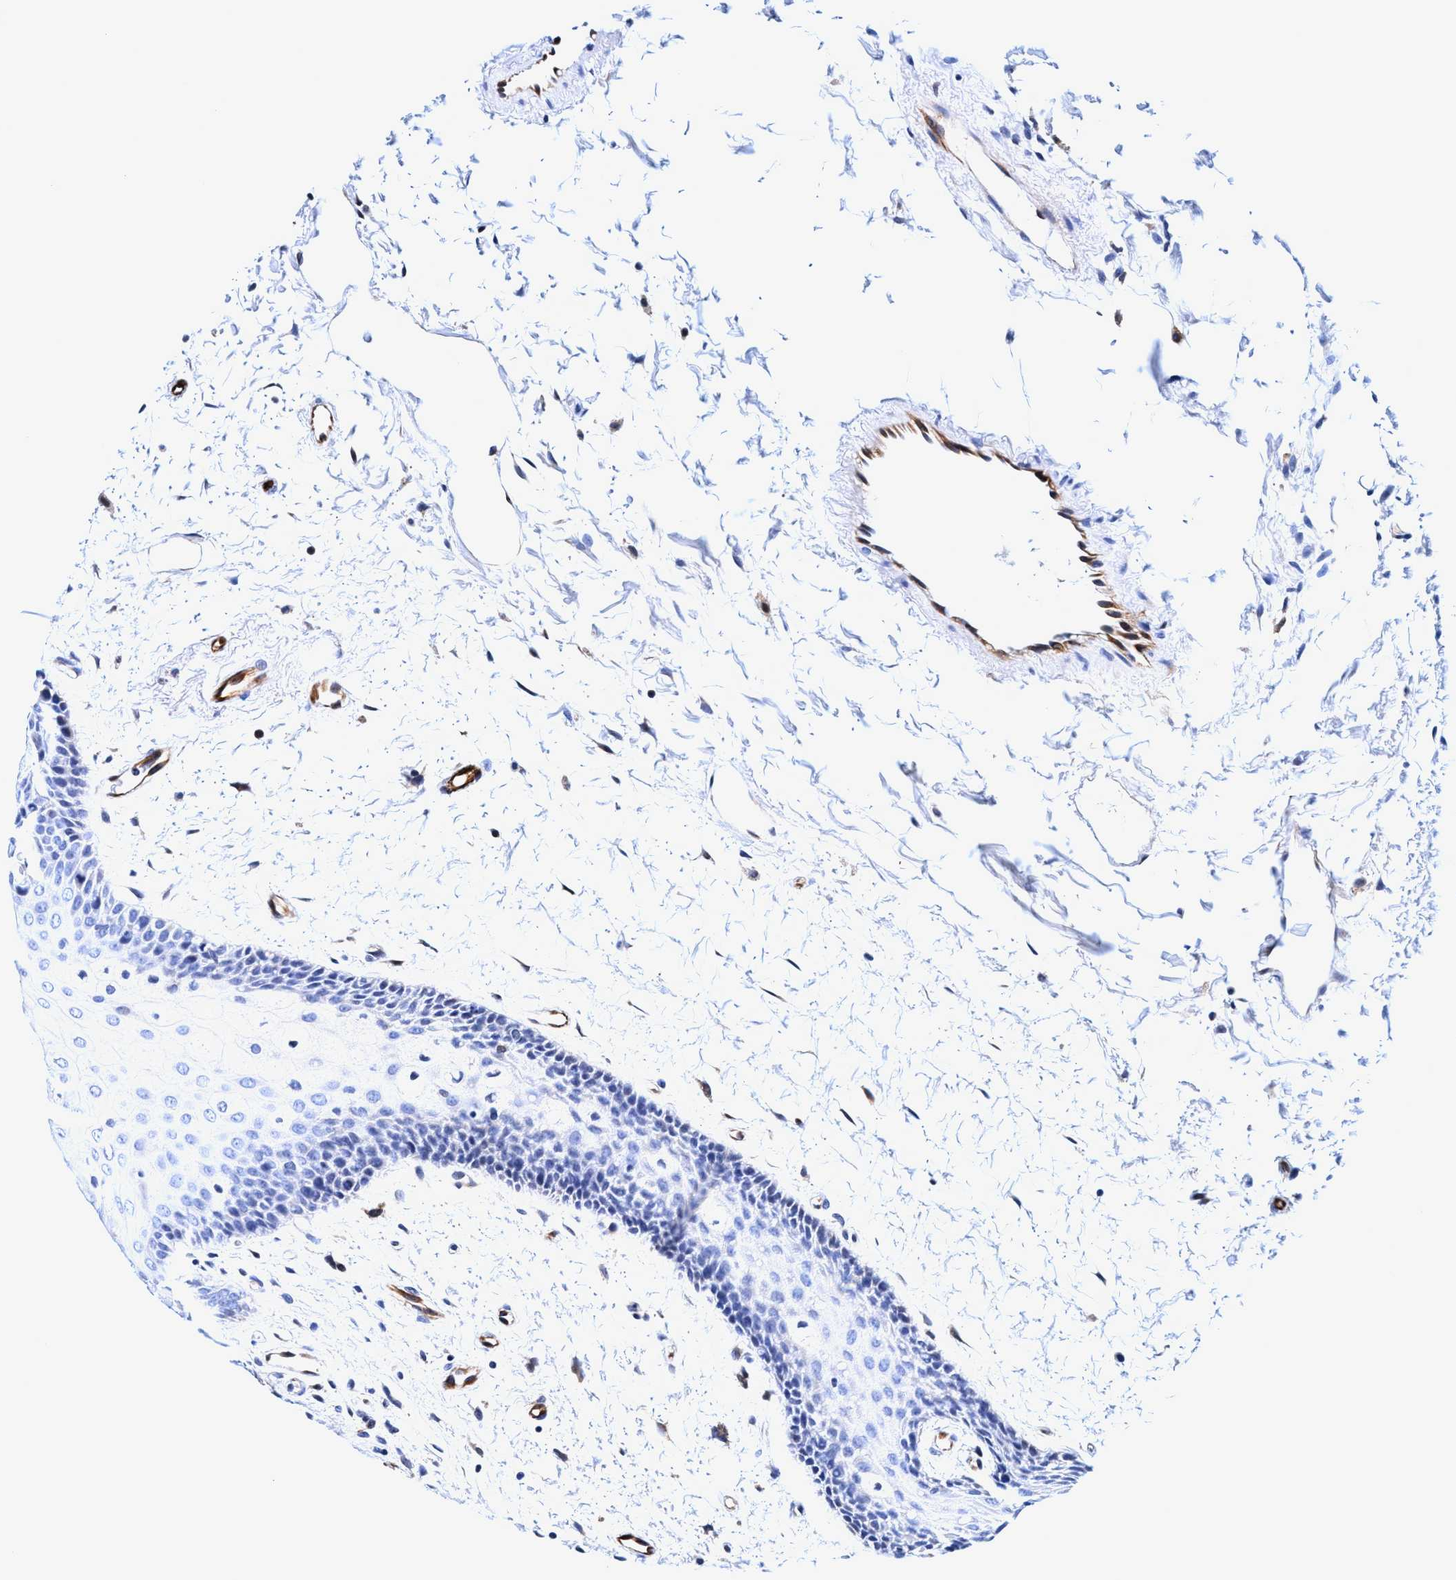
{"staining": {"intensity": "negative", "quantity": "none", "location": "none"}, "tissue": "oral mucosa", "cell_type": "Squamous epithelial cells", "image_type": "normal", "snomed": [{"axis": "morphology", "description": "Normal tissue, NOS"}, {"axis": "topography", "description": "Skeletal muscle"}, {"axis": "topography", "description": "Oral tissue"}, {"axis": "topography", "description": "Peripheral nerve tissue"}], "caption": "This histopathology image is of unremarkable oral mucosa stained with IHC to label a protein in brown with the nuclei are counter-stained blue. There is no expression in squamous epithelial cells. (DAB (3,3'-diaminobenzidine) immunohistochemistry visualized using brightfield microscopy, high magnification).", "gene": "UBALD2", "patient": {"sex": "female", "age": 84}}